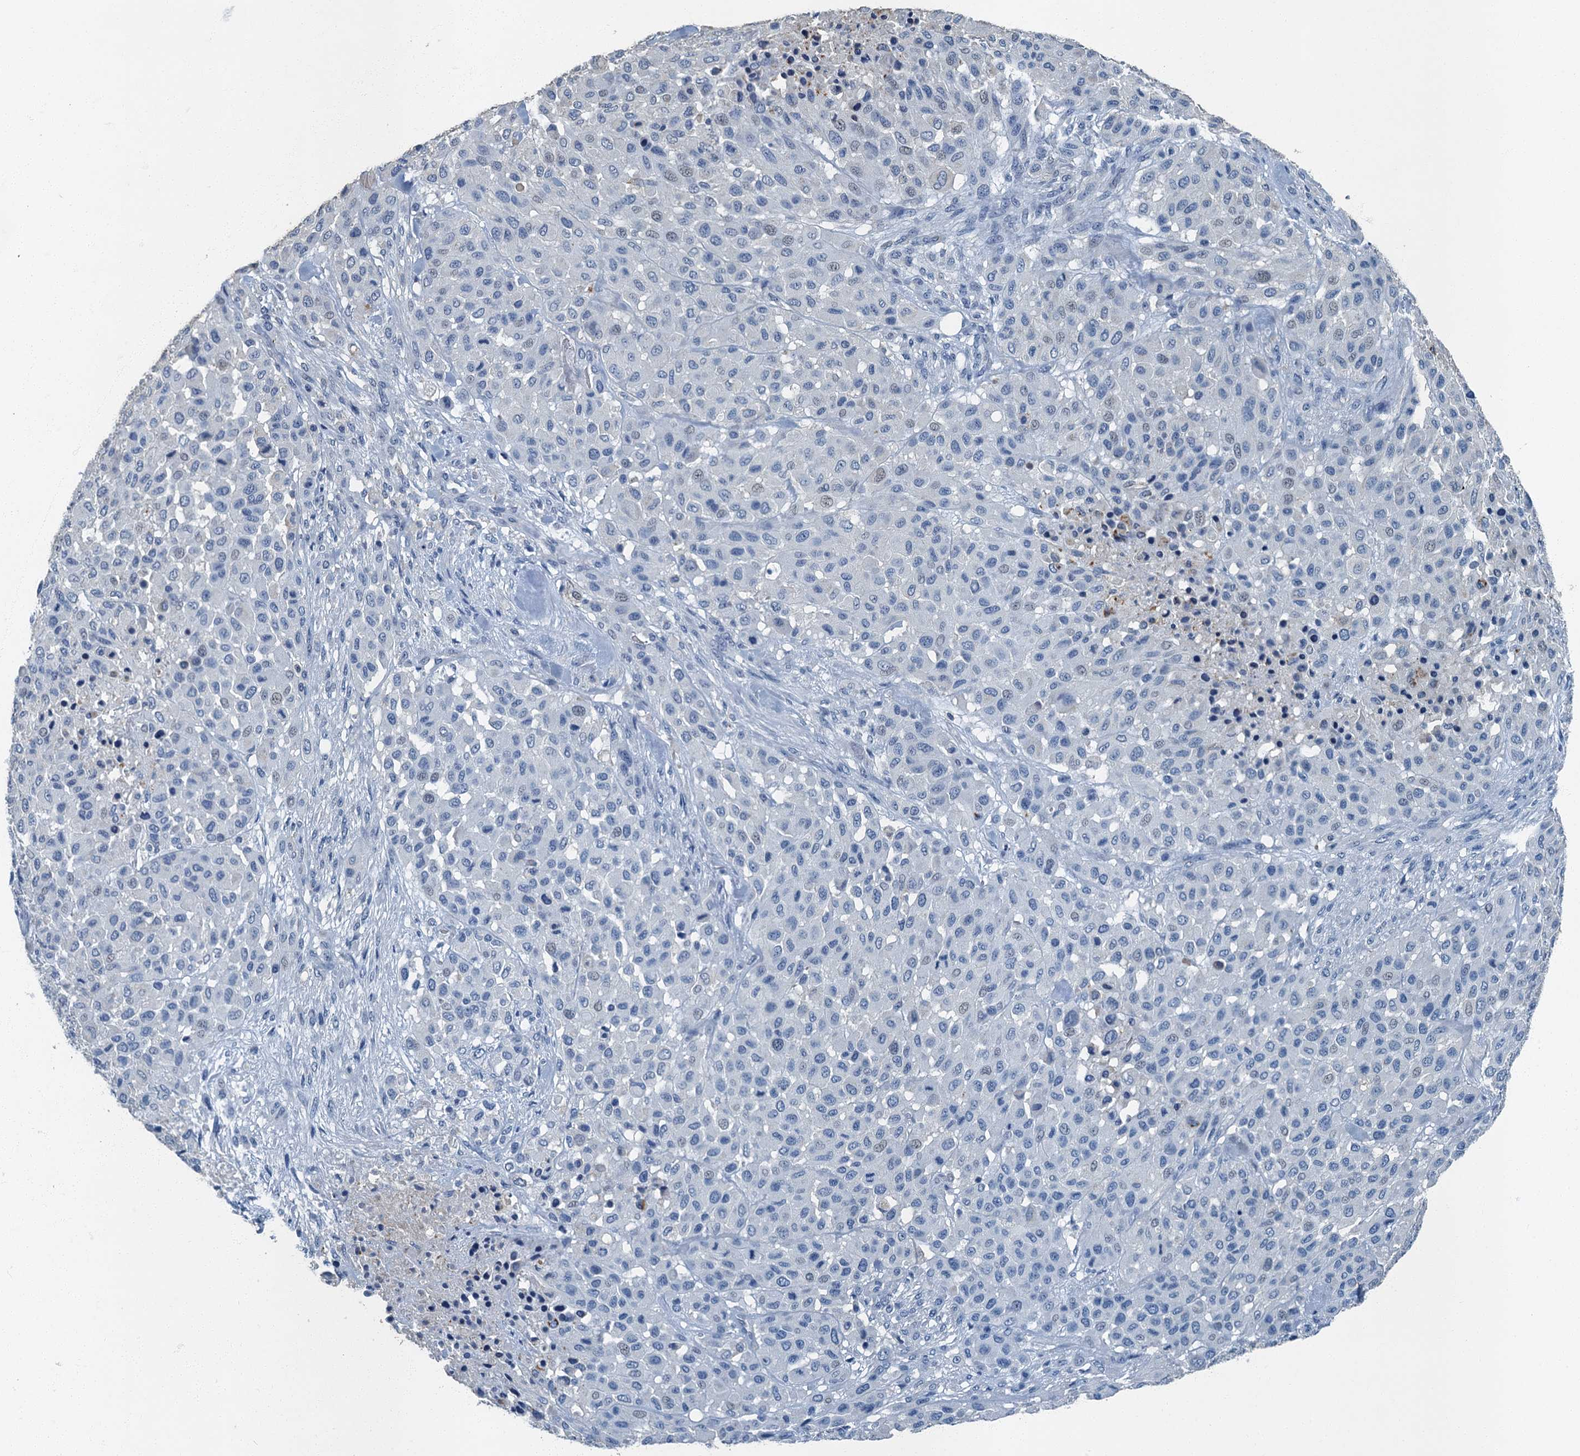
{"staining": {"intensity": "negative", "quantity": "none", "location": "none"}, "tissue": "melanoma", "cell_type": "Tumor cells", "image_type": "cancer", "snomed": [{"axis": "morphology", "description": "Malignant melanoma, Metastatic site"}, {"axis": "topography", "description": "Skin"}], "caption": "Immunohistochemistry image of human melanoma stained for a protein (brown), which shows no expression in tumor cells.", "gene": "GADL1", "patient": {"sex": "female", "age": 81}}